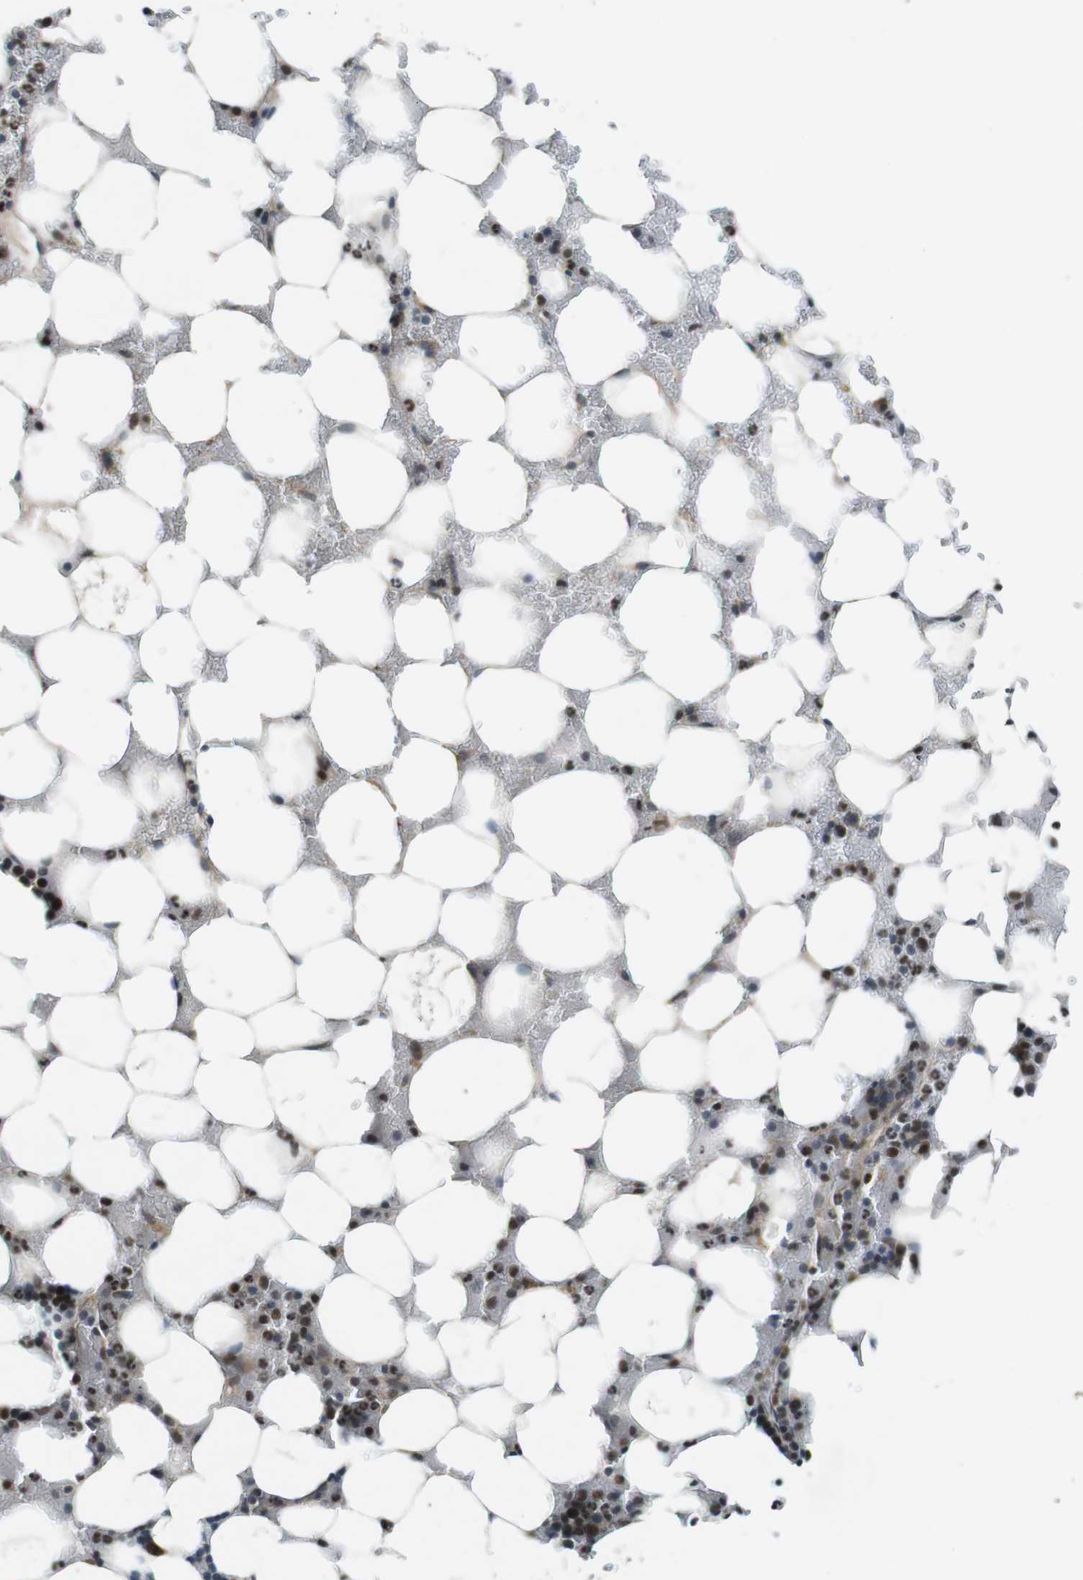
{"staining": {"intensity": "strong", "quantity": "25%-75%", "location": "nuclear"}, "tissue": "bone marrow", "cell_type": "Hematopoietic cells", "image_type": "normal", "snomed": [{"axis": "morphology", "description": "Normal tissue, NOS"}, {"axis": "topography", "description": "Bone marrow"}], "caption": "Bone marrow stained with a brown dye exhibits strong nuclear positive staining in approximately 25%-75% of hematopoietic cells.", "gene": "MAPKAPK5", "patient": {"sex": "female", "age": 73}}